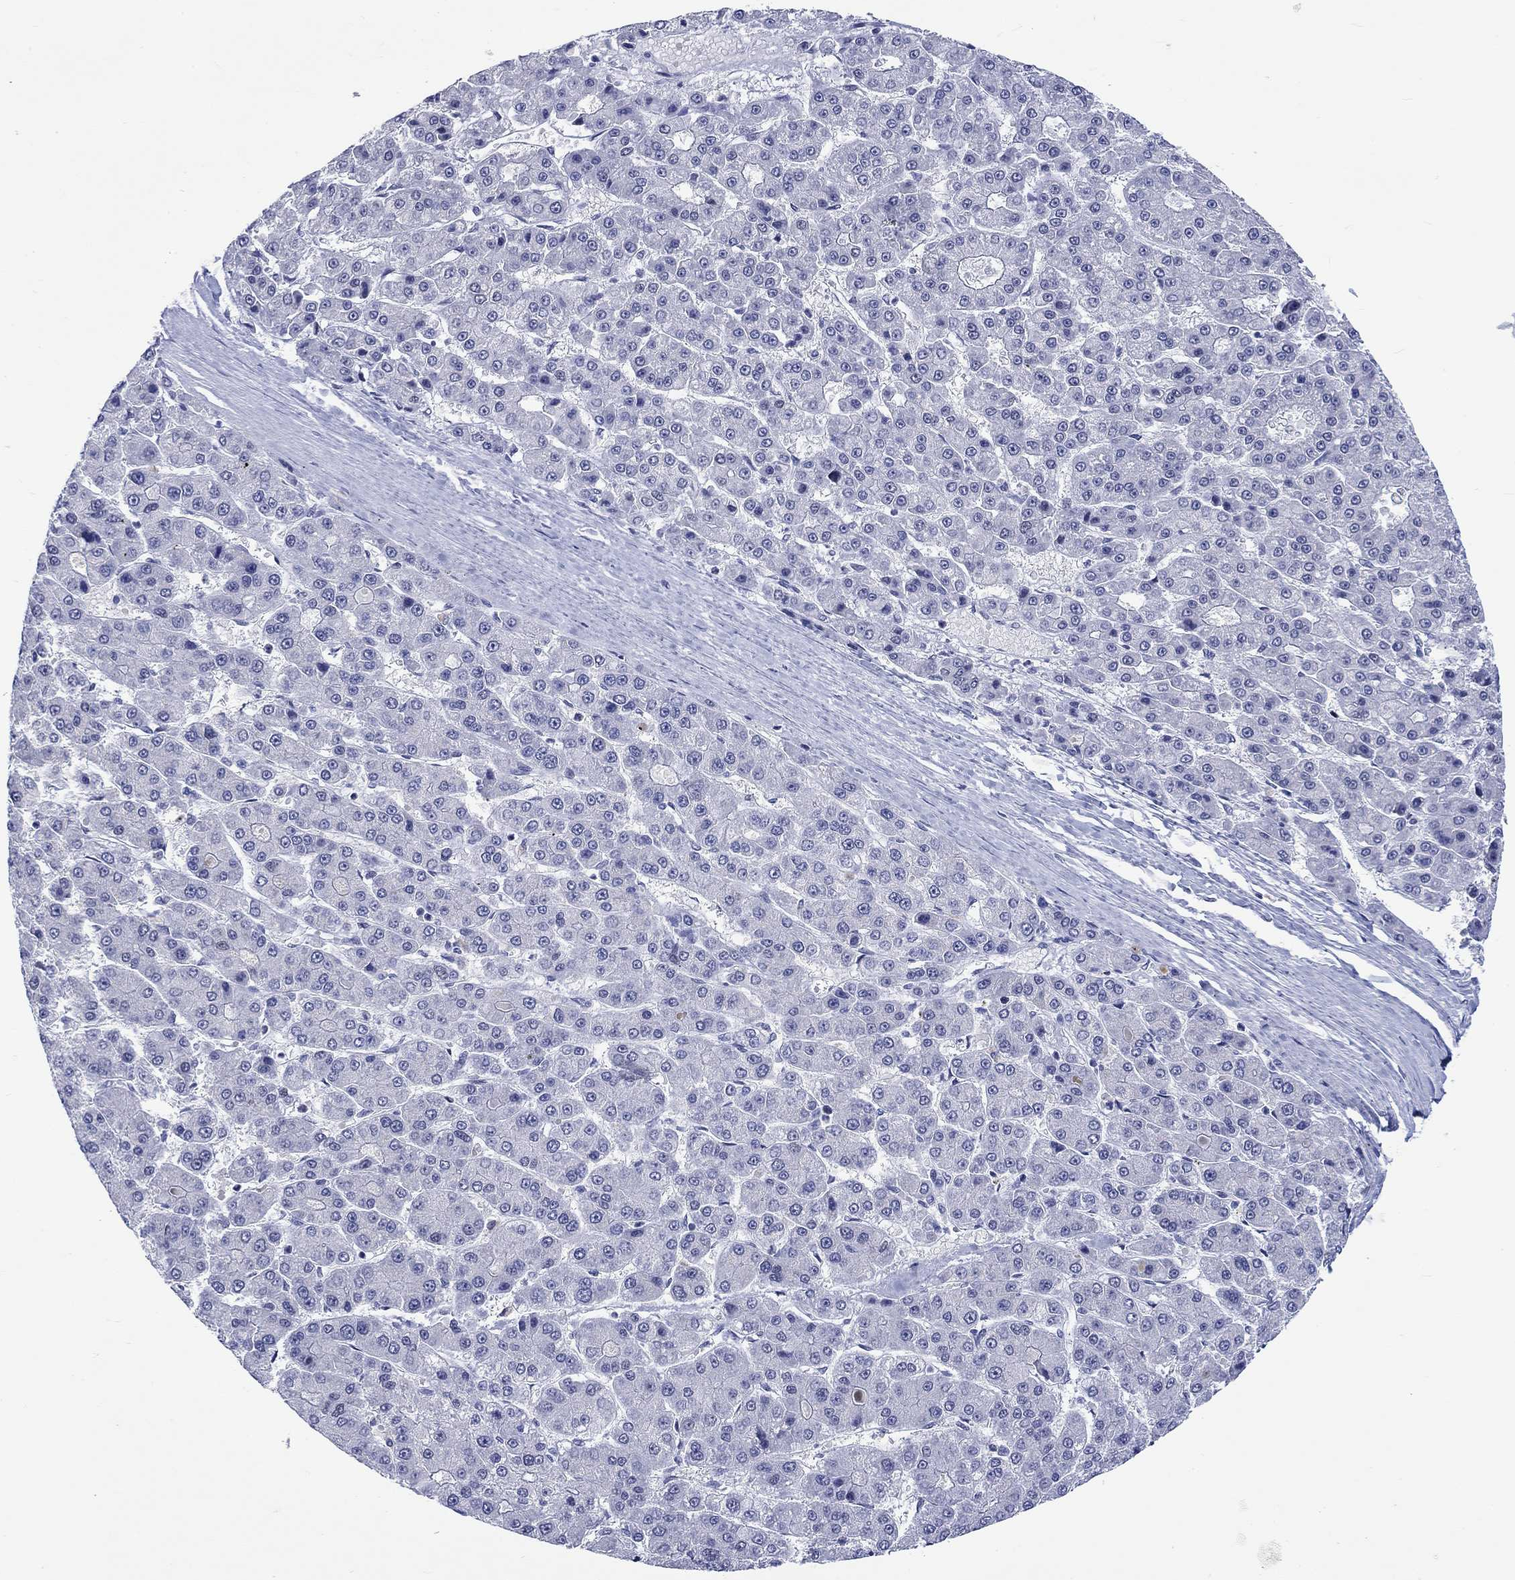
{"staining": {"intensity": "negative", "quantity": "none", "location": "none"}, "tissue": "liver cancer", "cell_type": "Tumor cells", "image_type": "cancer", "snomed": [{"axis": "morphology", "description": "Carcinoma, Hepatocellular, NOS"}, {"axis": "topography", "description": "Liver"}], "caption": "This image is of liver hepatocellular carcinoma stained with IHC to label a protein in brown with the nuclei are counter-stained blue. There is no expression in tumor cells.", "gene": "CDCA2", "patient": {"sex": "male", "age": 70}}